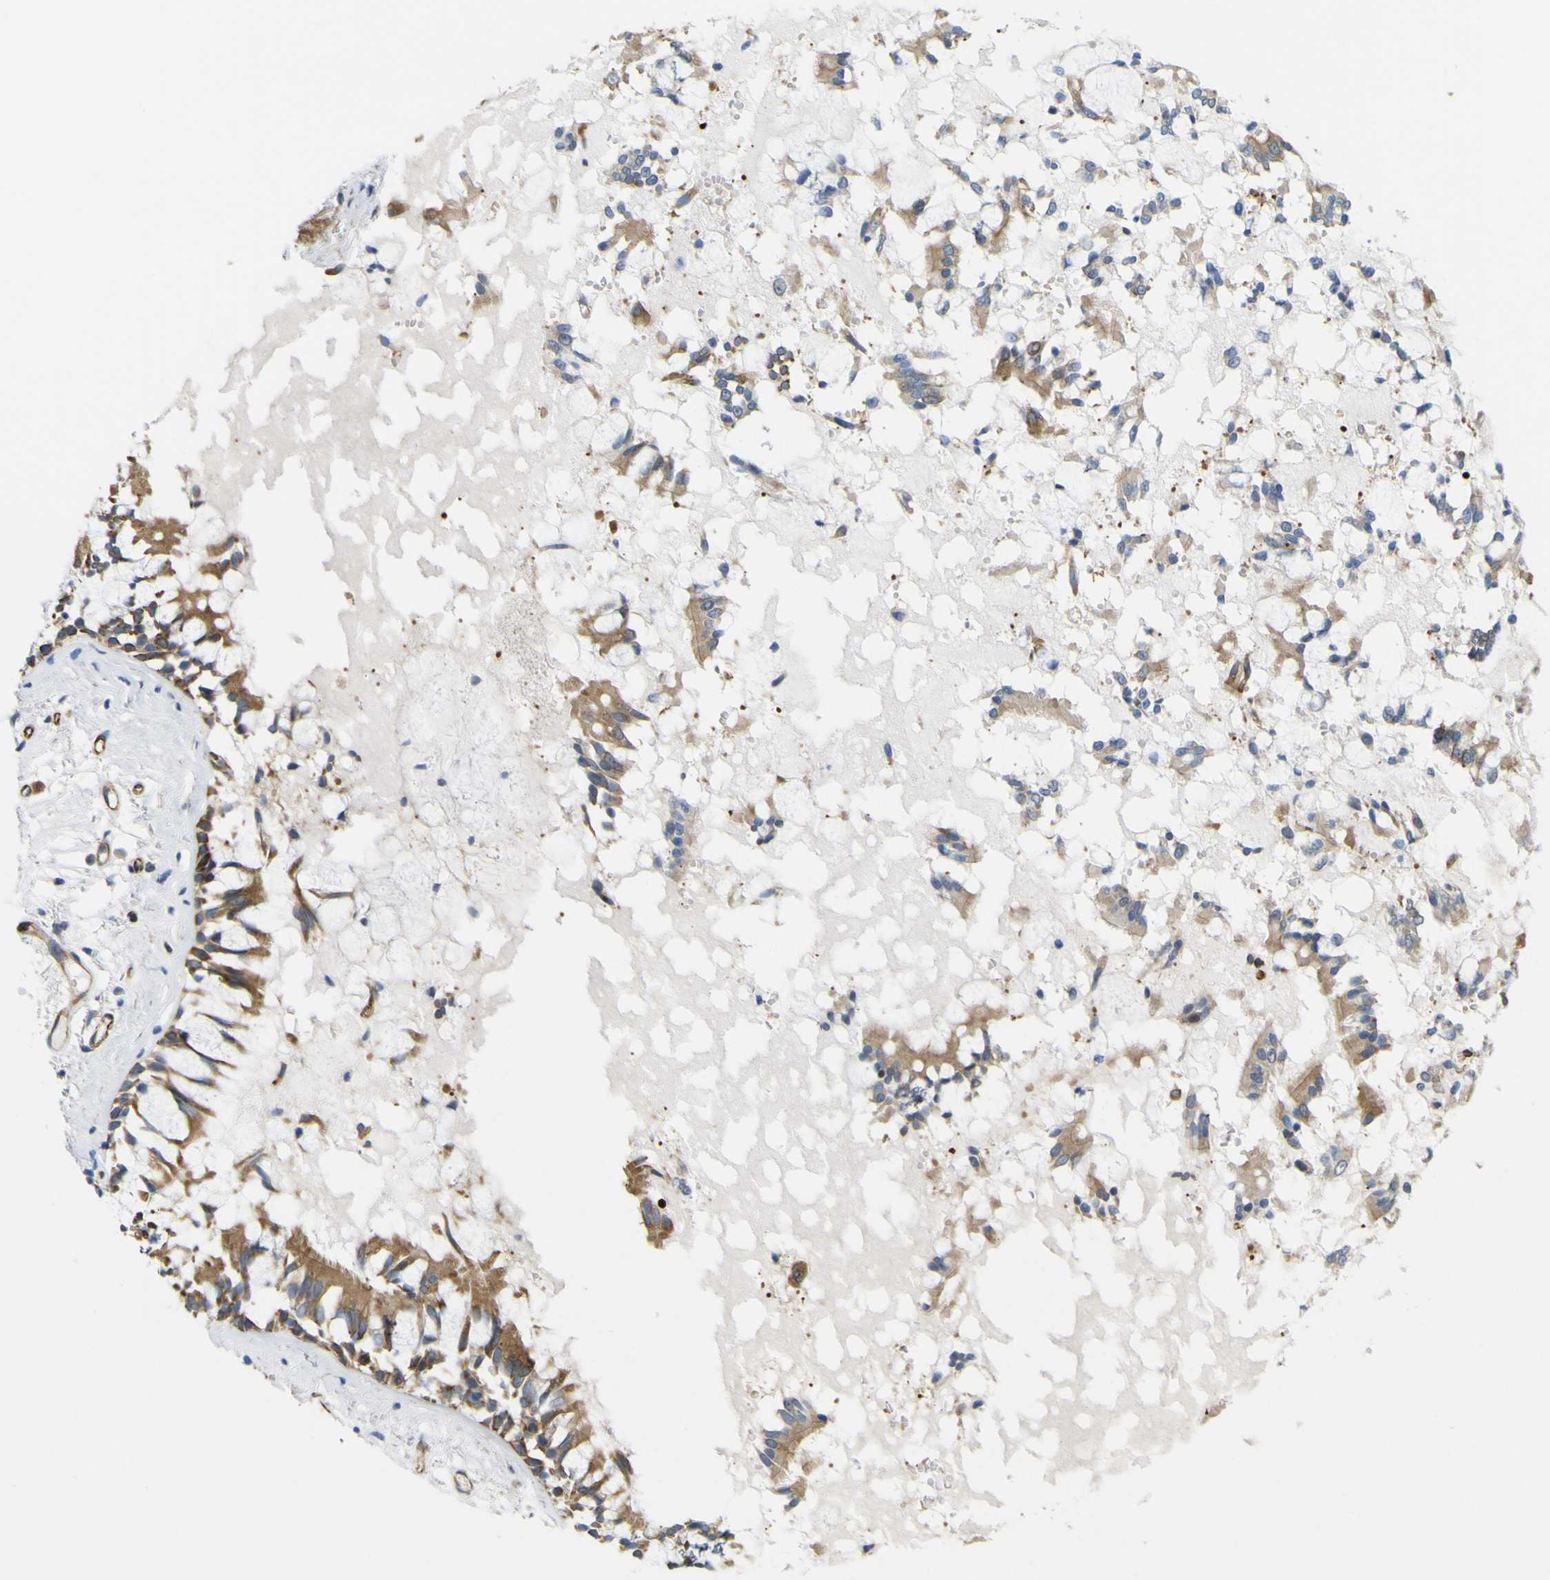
{"staining": {"intensity": "moderate", "quantity": ">75%", "location": "cytoplasmic/membranous"}, "tissue": "bronchus", "cell_type": "Respiratory epithelial cells", "image_type": "normal", "snomed": [{"axis": "morphology", "description": "Normal tissue, NOS"}, {"axis": "morphology", "description": "Inflammation, NOS"}, {"axis": "topography", "description": "Cartilage tissue"}, {"axis": "topography", "description": "Lung"}], "caption": "This histopathology image reveals immunohistochemistry staining of unremarkable human bronchus, with medium moderate cytoplasmic/membranous staining in approximately >75% of respiratory epithelial cells.", "gene": "JPH1", "patient": {"sex": "male", "age": 71}}